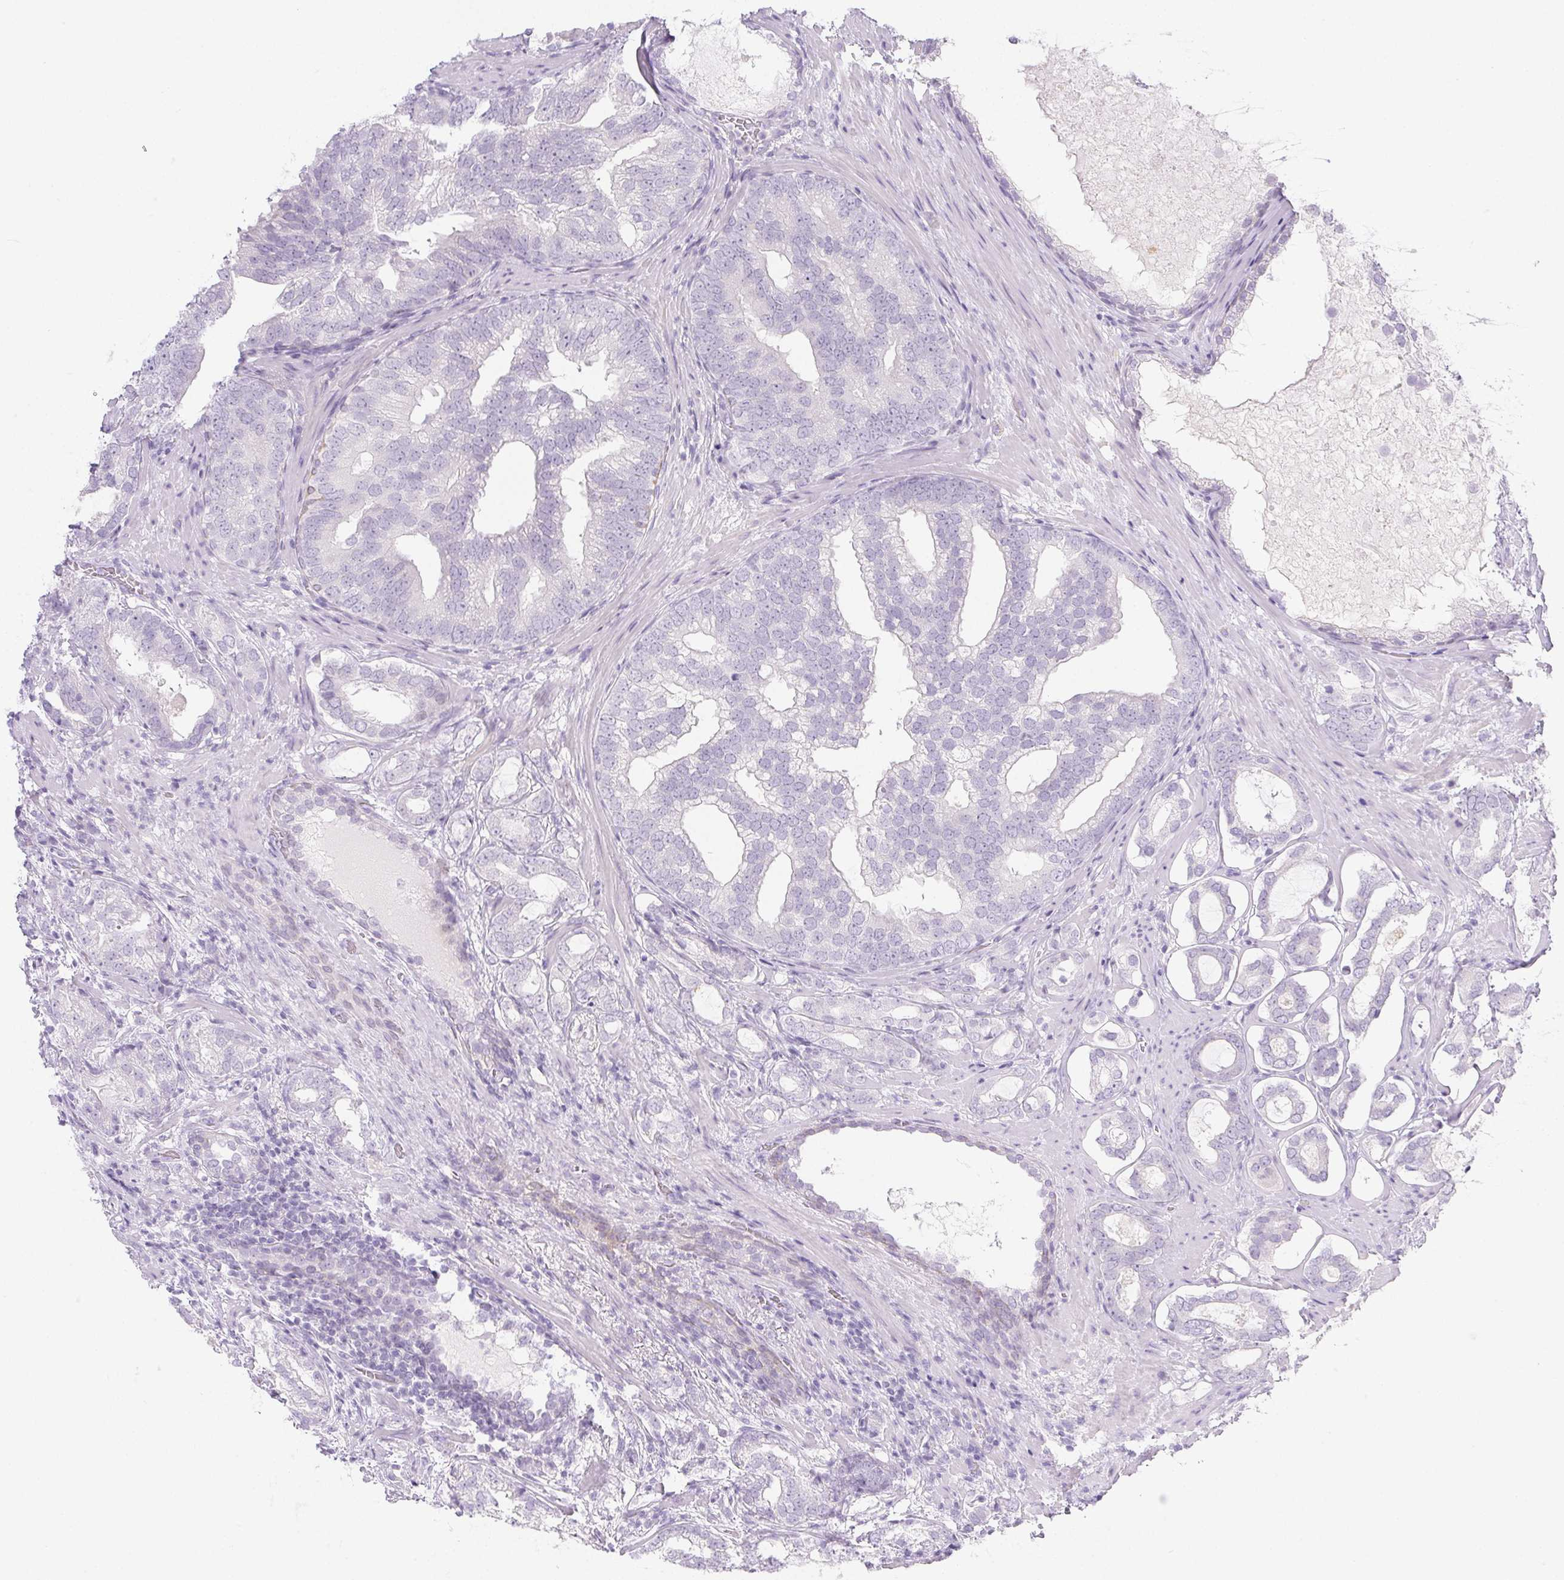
{"staining": {"intensity": "negative", "quantity": "none", "location": "none"}, "tissue": "prostate cancer", "cell_type": "Tumor cells", "image_type": "cancer", "snomed": [{"axis": "morphology", "description": "Adenocarcinoma, High grade"}, {"axis": "topography", "description": "Prostate"}], "caption": "Tumor cells show no significant protein staining in prostate cancer.", "gene": "PI3", "patient": {"sex": "male", "age": 75}}